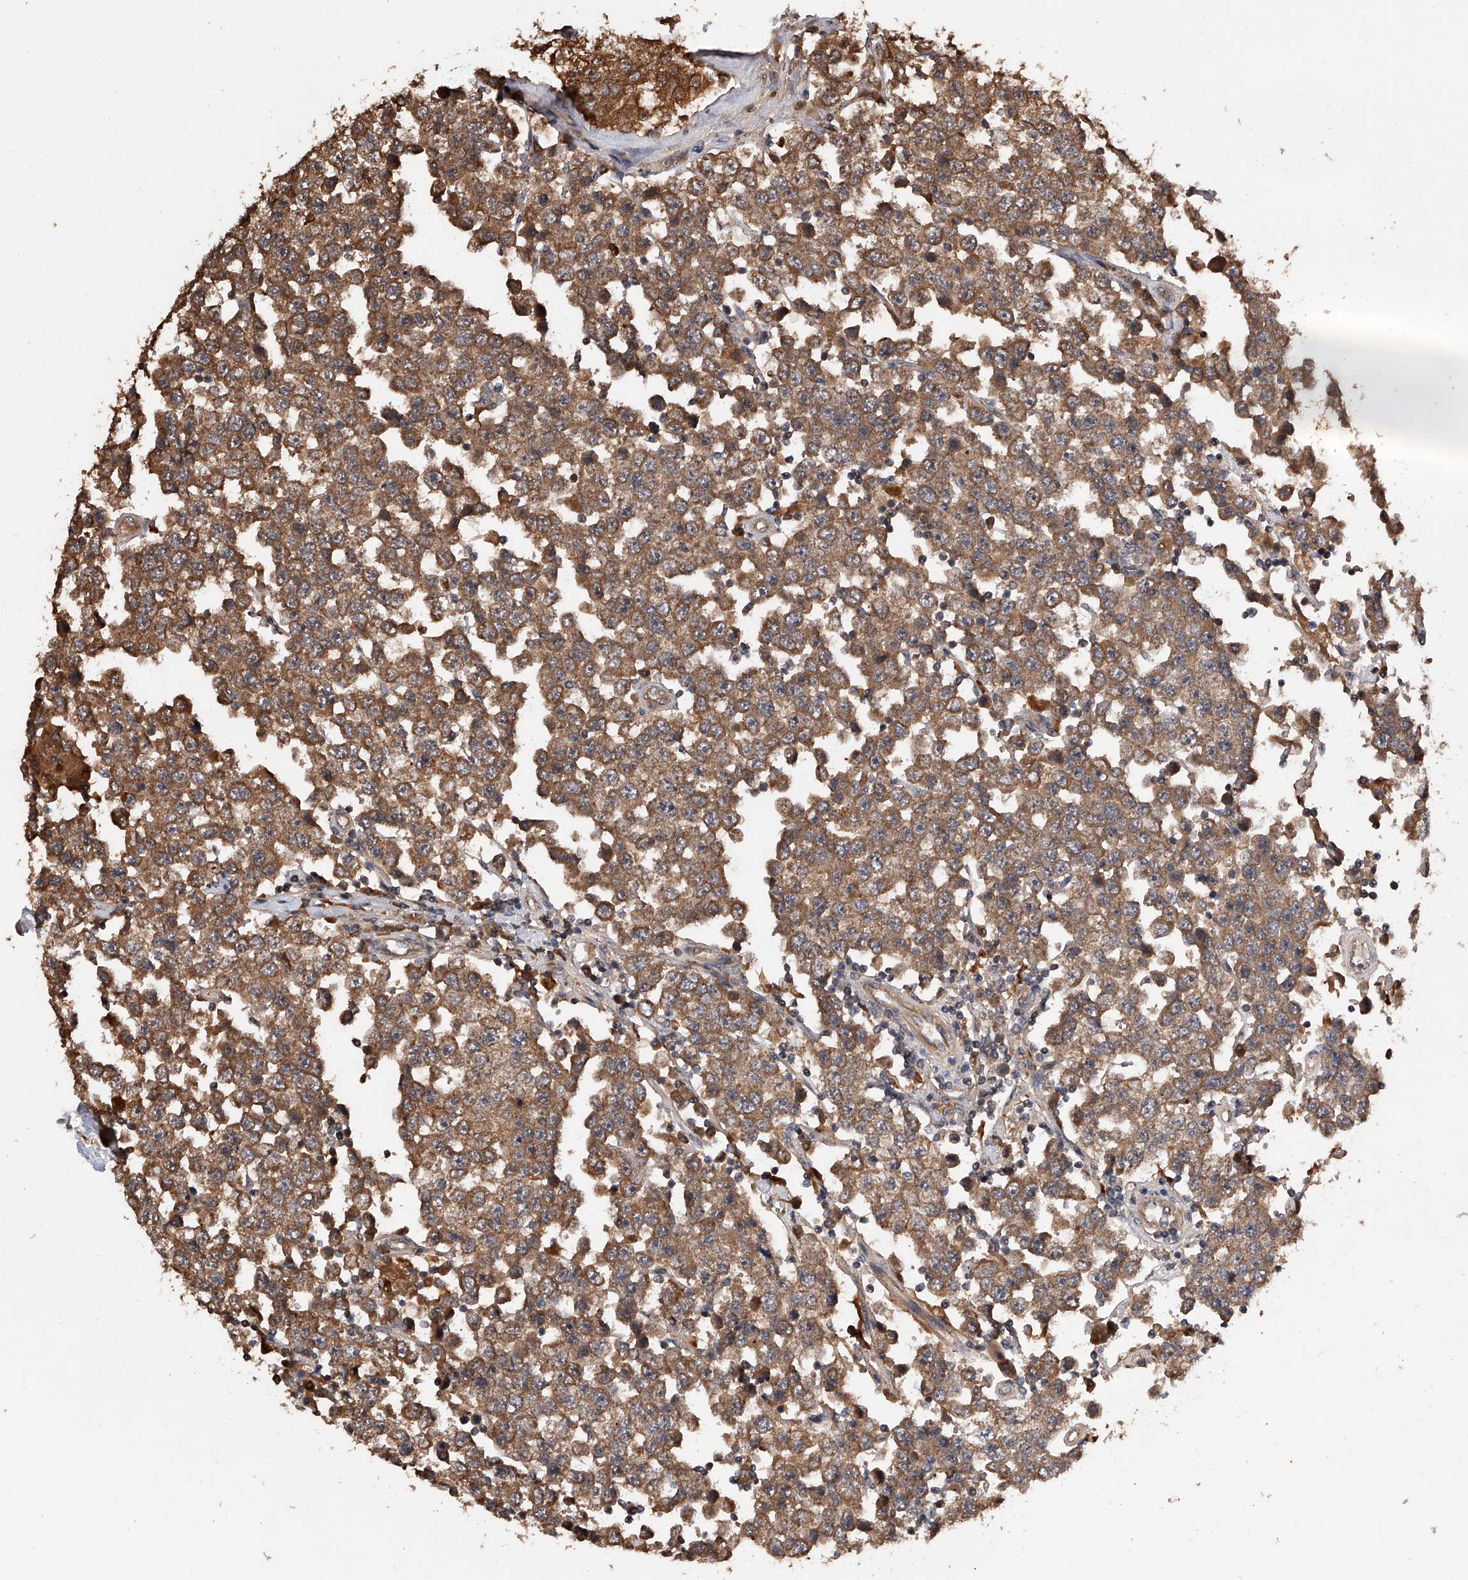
{"staining": {"intensity": "moderate", "quantity": ">75%", "location": "cytoplasmic/membranous"}, "tissue": "testis cancer", "cell_type": "Tumor cells", "image_type": "cancer", "snomed": [{"axis": "morphology", "description": "Seminoma, NOS"}, {"axis": "topography", "description": "Testis"}], "caption": "The photomicrograph reveals immunohistochemical staining of seminoma (testis). There is moderate cytoplasmic/membranous expression is present in about >75% of tumor cells. The staining was performed using DAB (3,3'-diaminobenzidine) to visualize the protein expression in brown, while the nuclei were stained in blue with hematoxylin (Magnification: 20x).", "gene": "GMDS", "patient": {"sex": "male", "age": 28}}